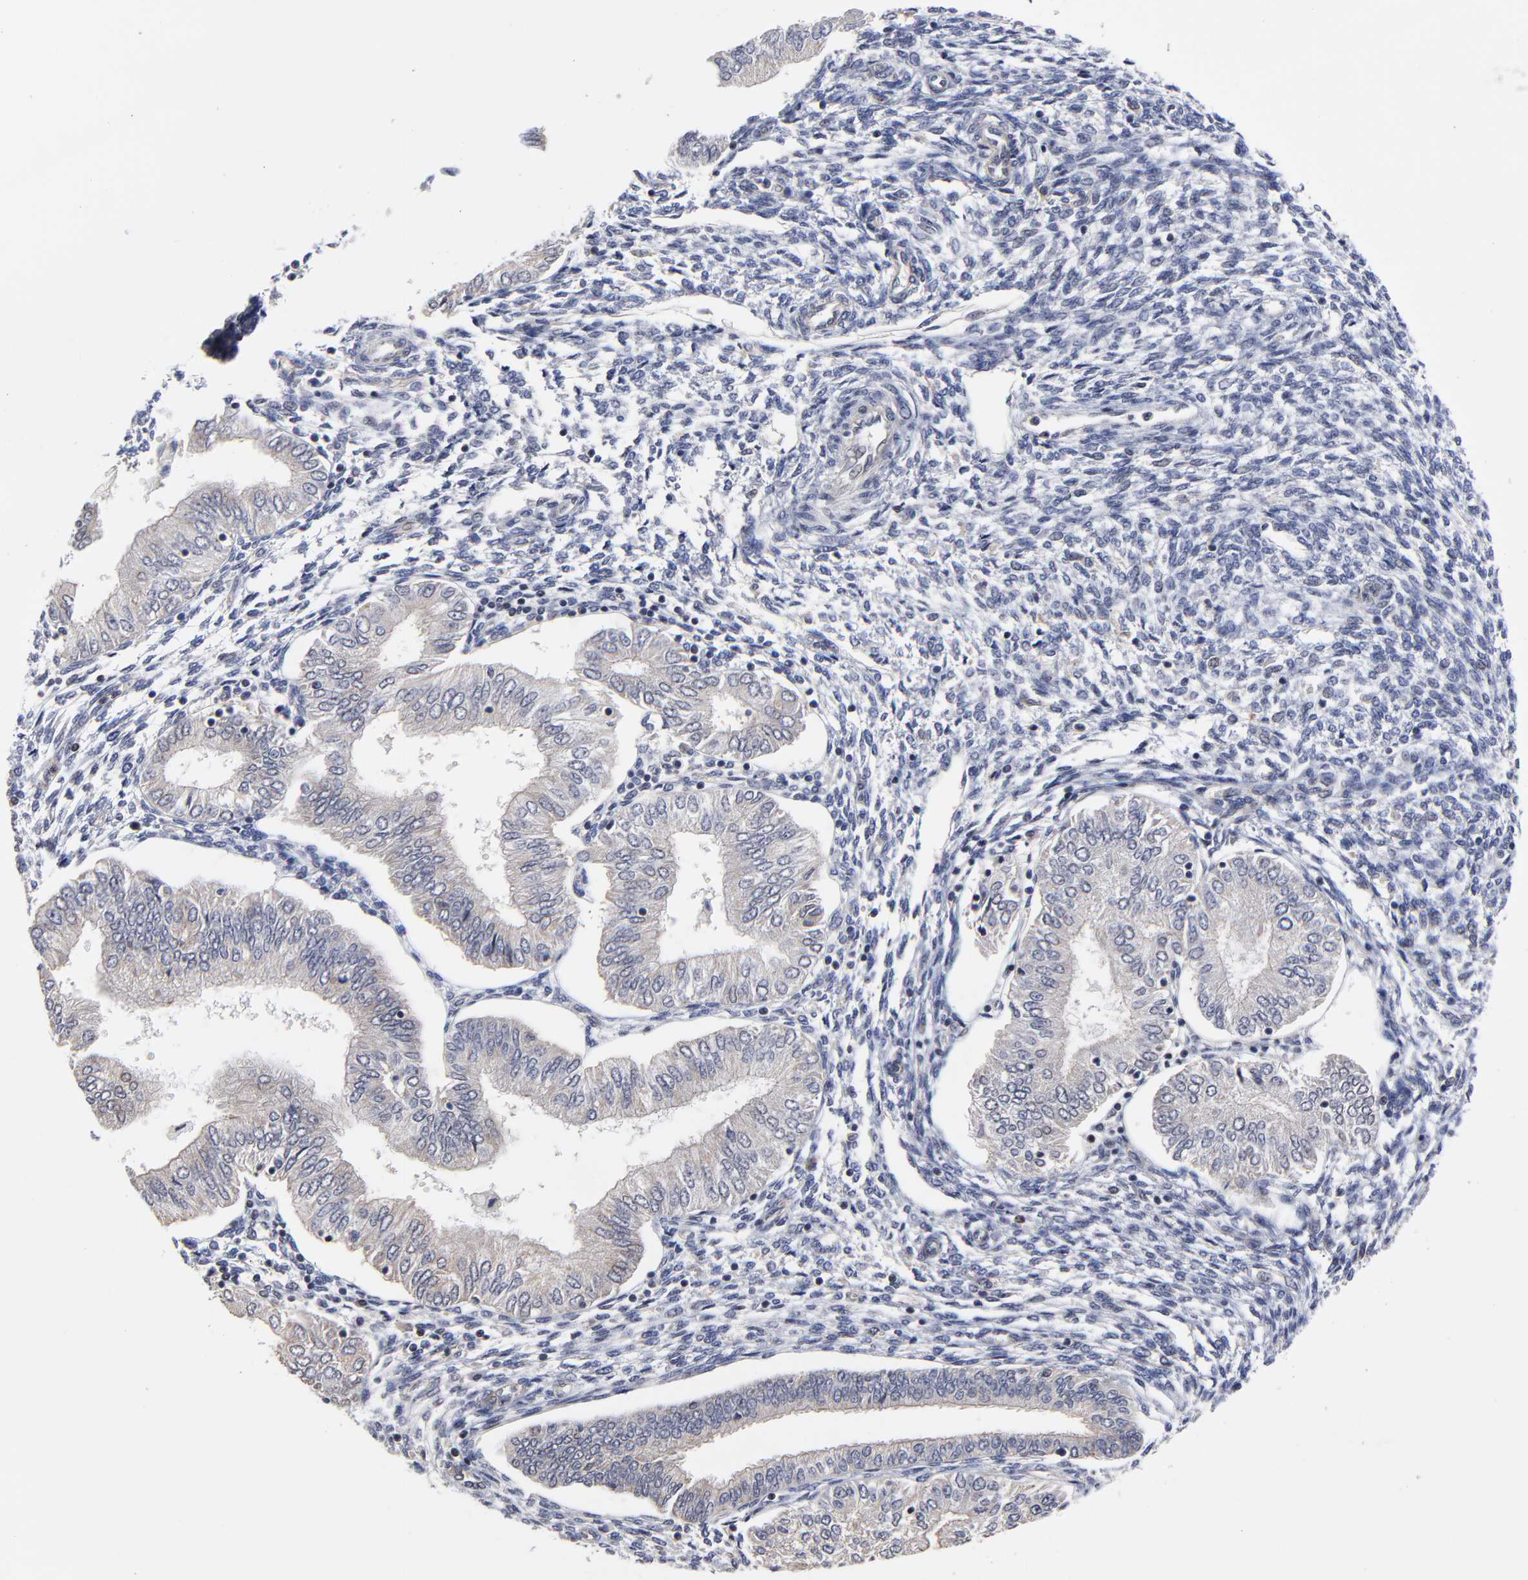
{"staining": {"intensity": "weak", "quantity": ">75%", "location": "cytoplasmic/membranous"}, "tissue": "endometrial cancer", "cell_type": "Tumor cells", "image_type": "cancer", "snomed": [{"axis": "morphology", "description": "Adenocarcinoma, NOS"}, {"axis": "topography", "description": "Endometrium"}], "caption": "High-magnification brightfield microscopy of adenocarcinoma (endometrial) stained with DAB (3,3'-diaminobenzidine) (brown) and counterstained with hematoxylin (blue). tumor cells exhibit weak cytoplasmic/membranous positivity is present in about>75% of cells.", "gene": "ZNF157", "patient": {"sex": "female", "age": 51}}